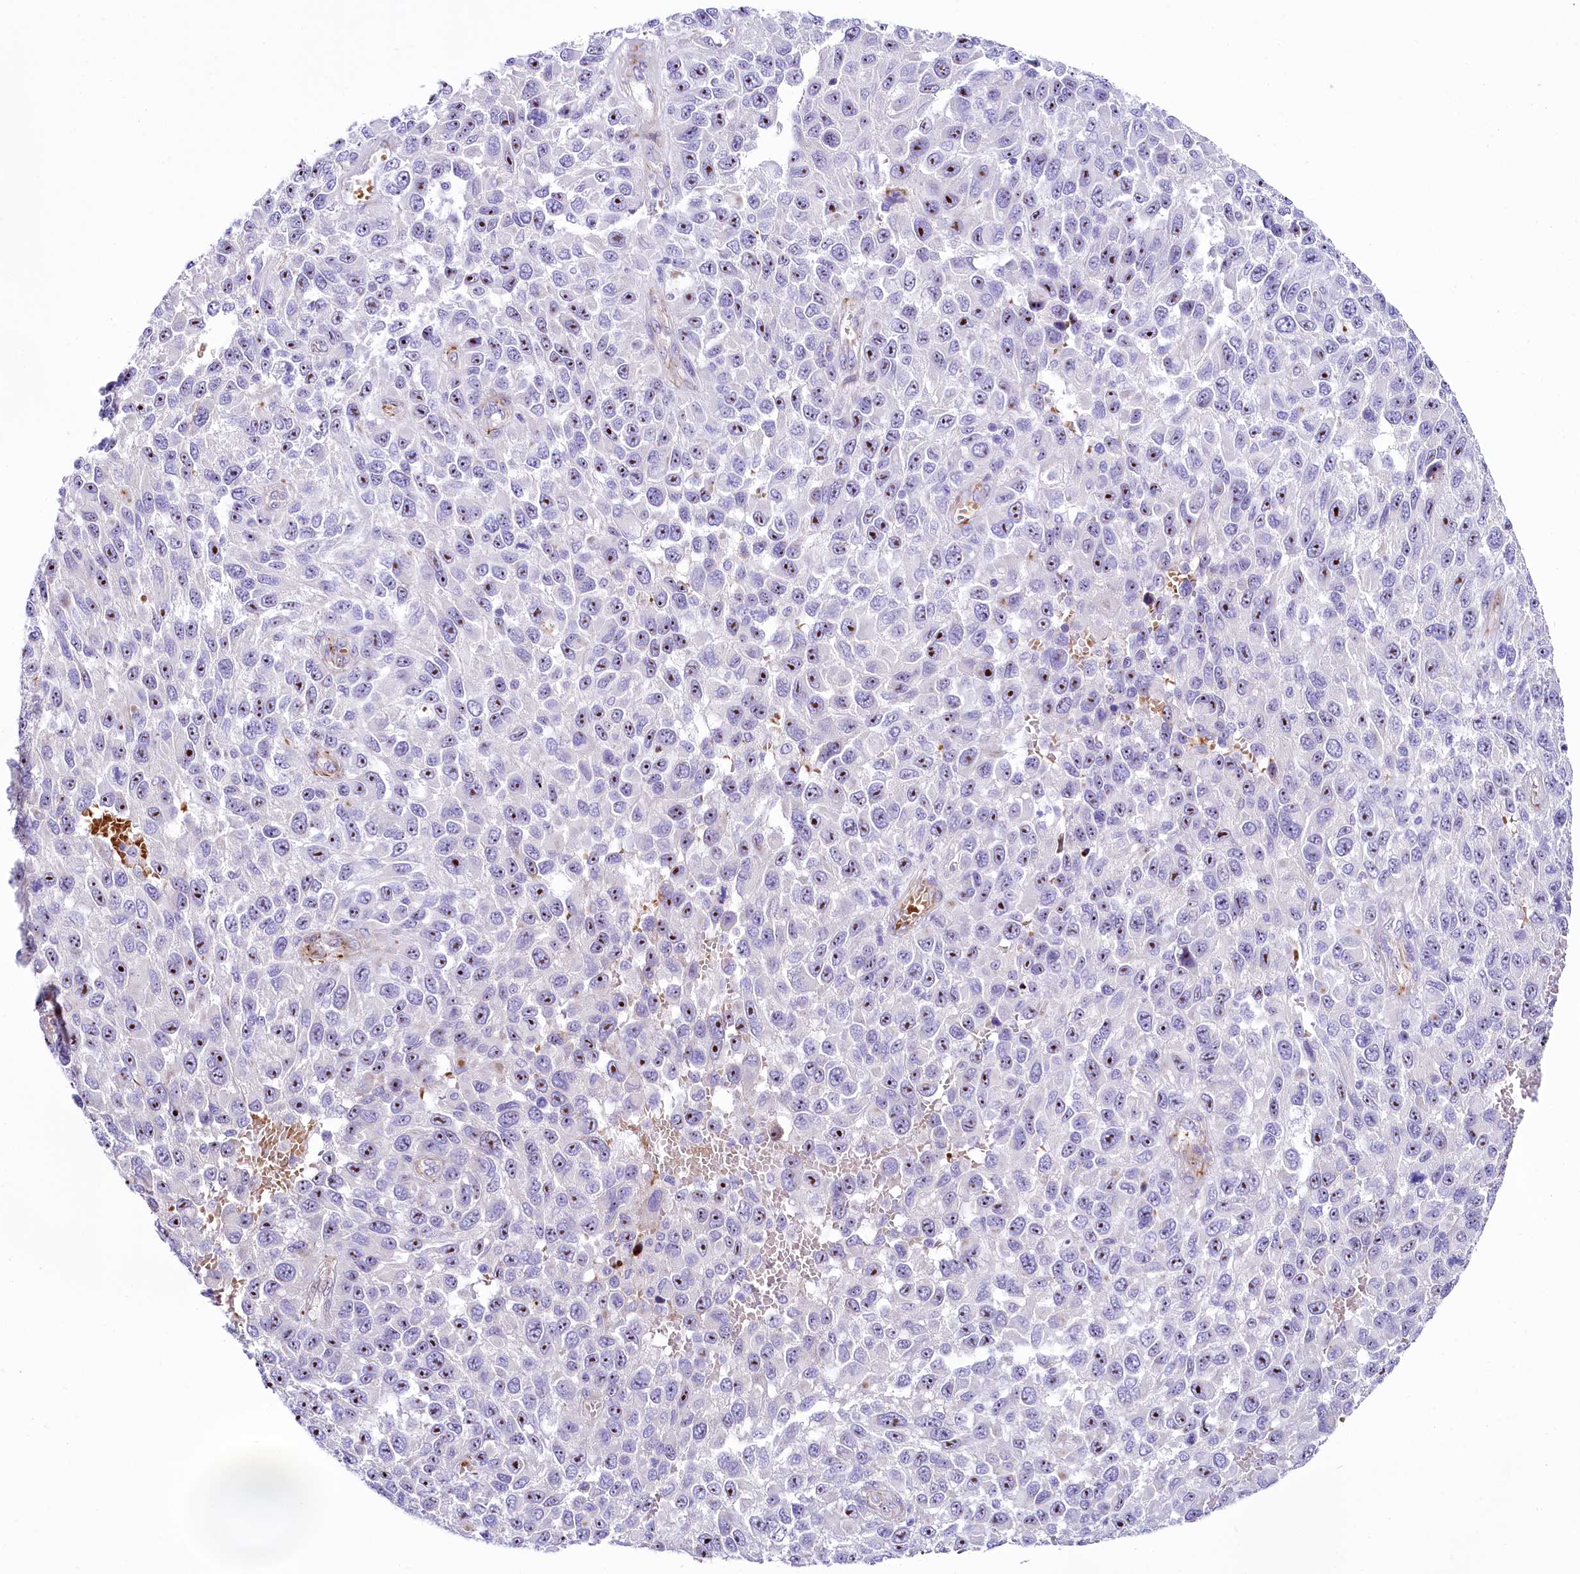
{"staining": {"intensity": "moderate", "quantity": ">75%", "location": "nuclear"}, "tissue": "melanoma", "cell_type": "Tumor cells", "image_type": "cancer", "snomed": [{"axis": "morphology", "description": "Normal tissue, NOS"}, {"axis": "morphology", "description": "Malignant melanoma, NOS"}, {"axis": "topography", "description": "Skin"}], "caption": "Melanoma stained for a protein (brown) exhibits moderate nuclear positive expression in approximately >75% of tumor cells.", "gene": "SH3TC2", "patient": {"sex": "female", "age": 96}}